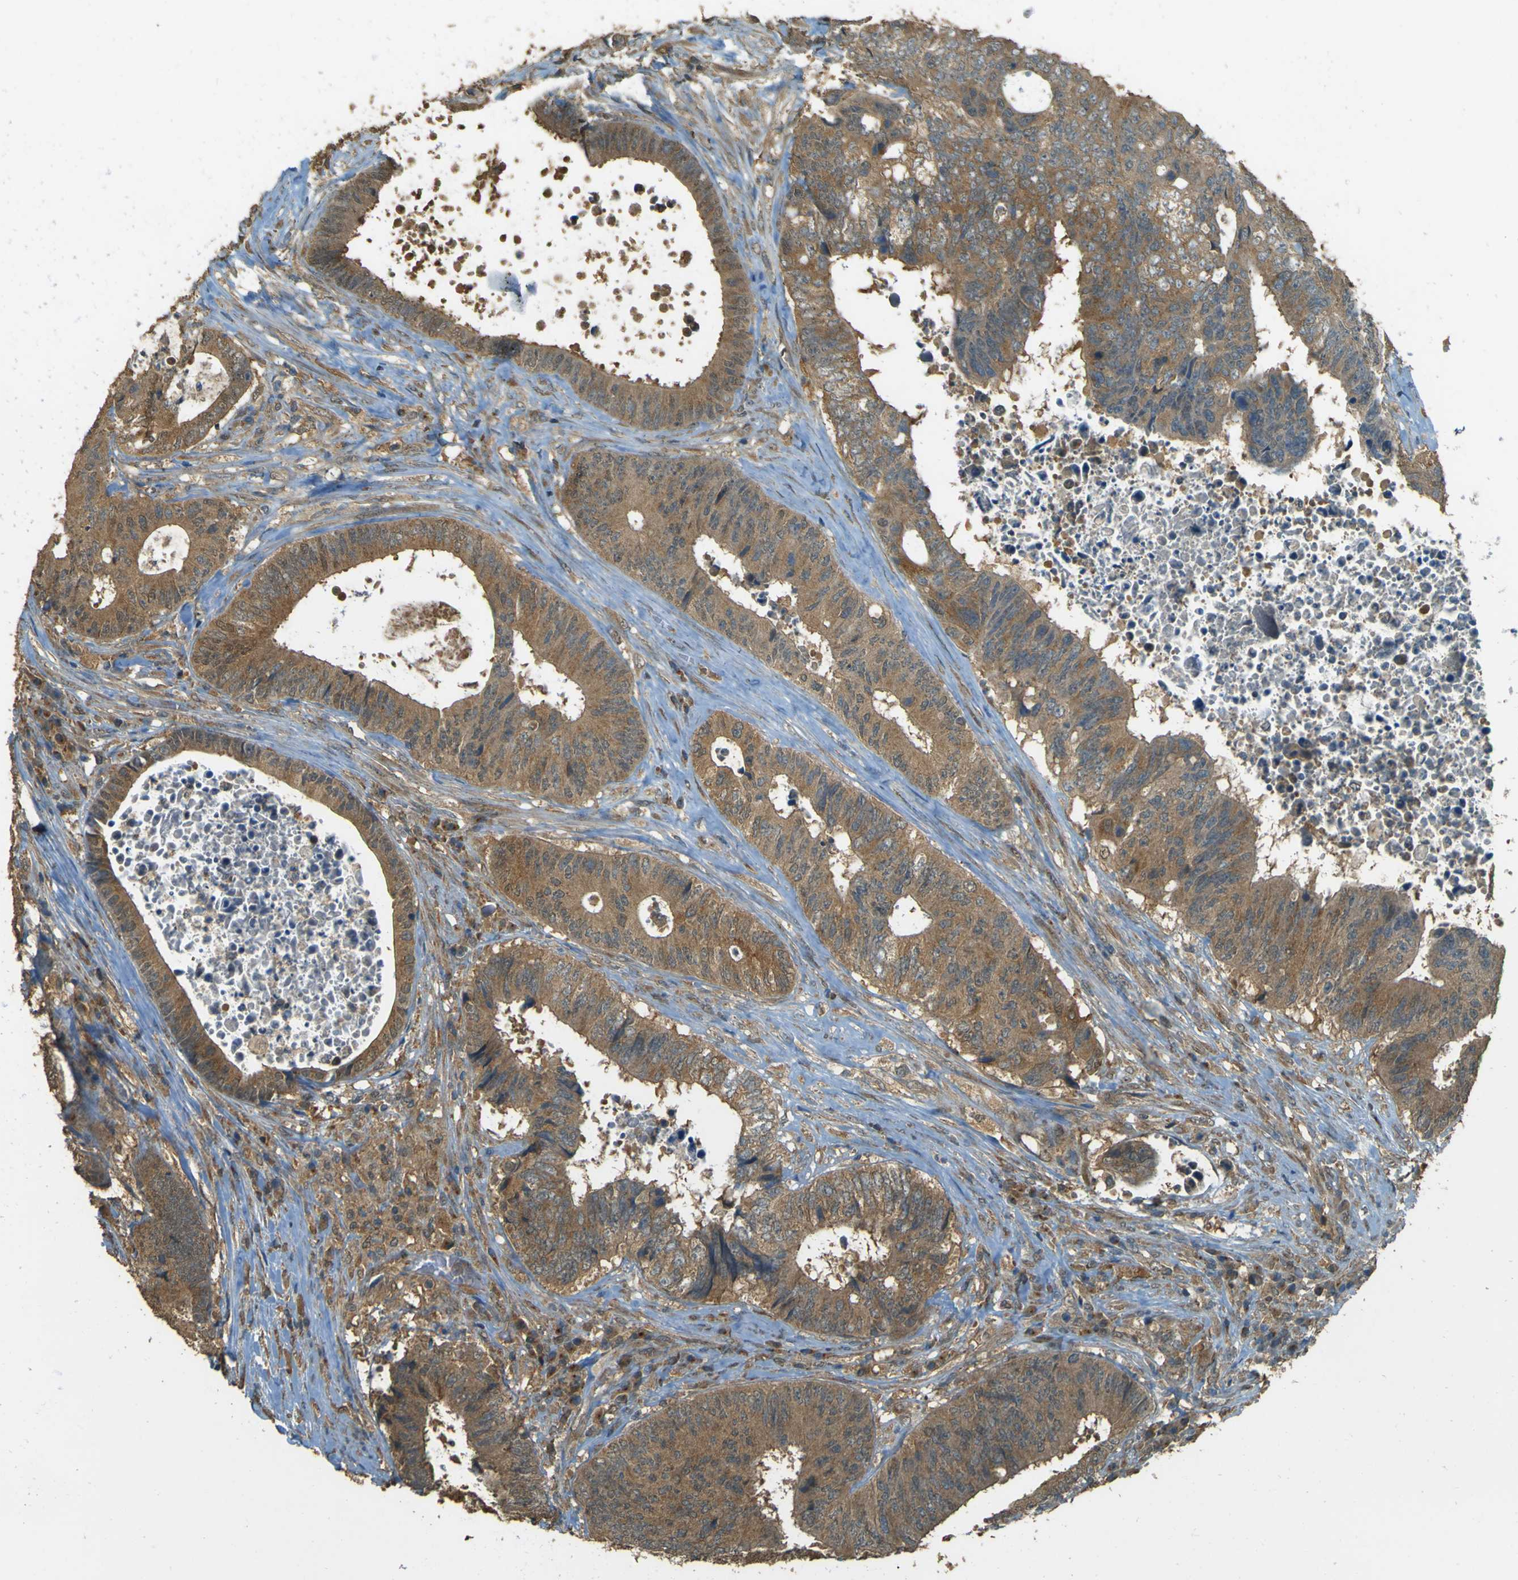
{"staining": {"intensity": "moderate", "quantity": ">75%", "location": "cytoplasmic/membranous"}, "tissue": "colorectal cancer", "cell_type": "Tumor cells", "image_type": "cancer", "snomed": [{"axis": "morphology", "description": "Adenocarcinoma, NOS"}, {"axis": "topography", "description": "Rectum"}], "caption": "Tumor cells demonstrate medium levels of moderate cytoplasmic/membranous staining in approximately >75% of cells in adenocarcinoma (colorectal). Nuclei are stained in blue.", "gene": "GOLGA1", "patient": {"sex": "male", "age": 72}}